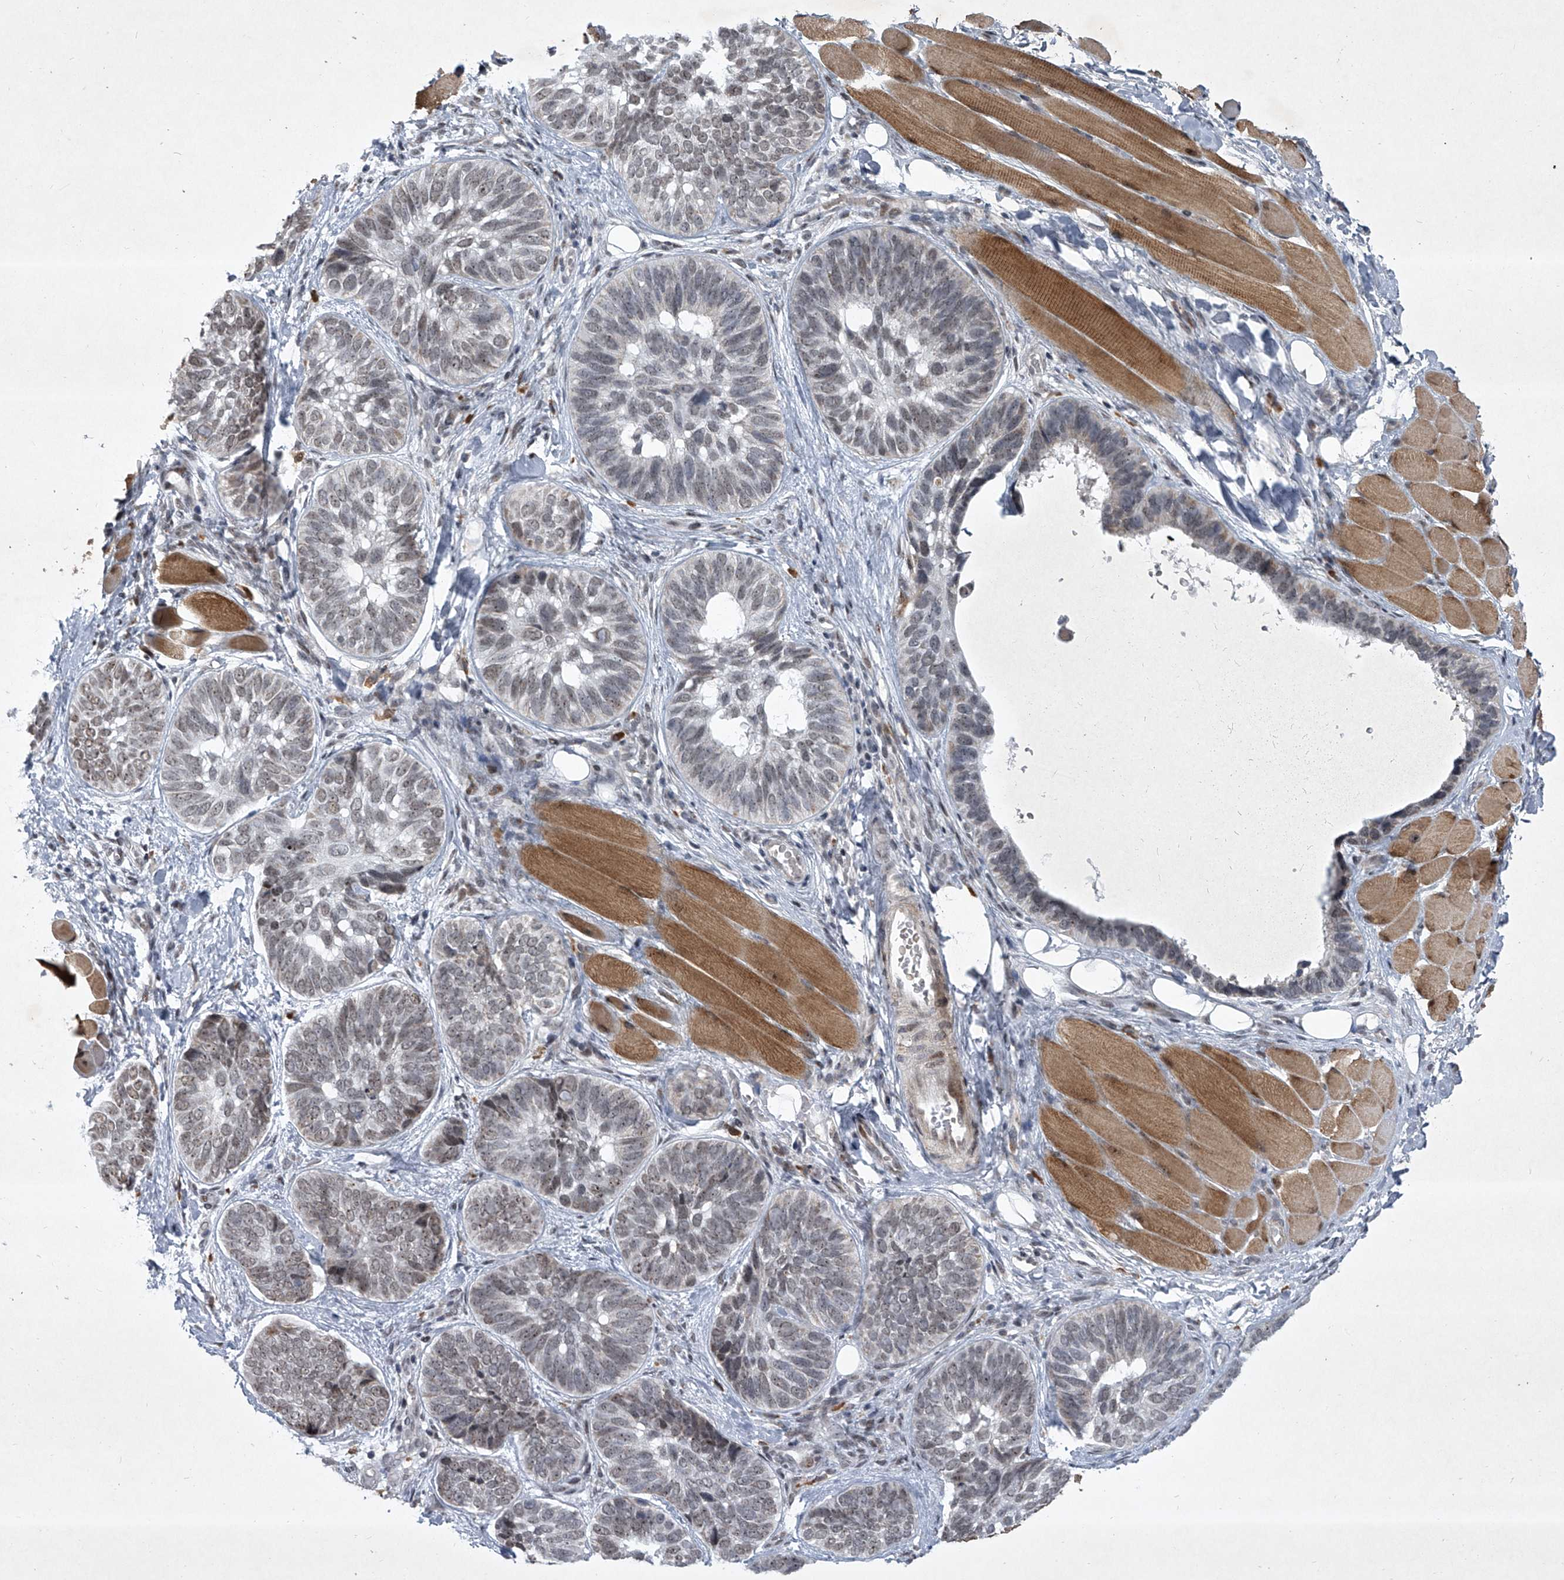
{"staining": {"intensity": "moderate", "quantity": "25%-75%", "location": "nuclear"}, "tissue": "skin cancer", "cell_type": "Tumor cells", "image_type": "cancer", "snomed": [{"axis": "morphology", "description": "Basal cell carcinoma"}, {"axis": "topography", "description": "Skin"}], "caption": "Immunohistochemistry (IHC) of skin cancer exhibits medium levels of moderate nuclear staining in about 25%-75% of tumor cells. (DAB = brown stain, brightfield microscopy at high magnification).", "gene": "MLLT1", "patient": {"sex": "male", "age": 62}}